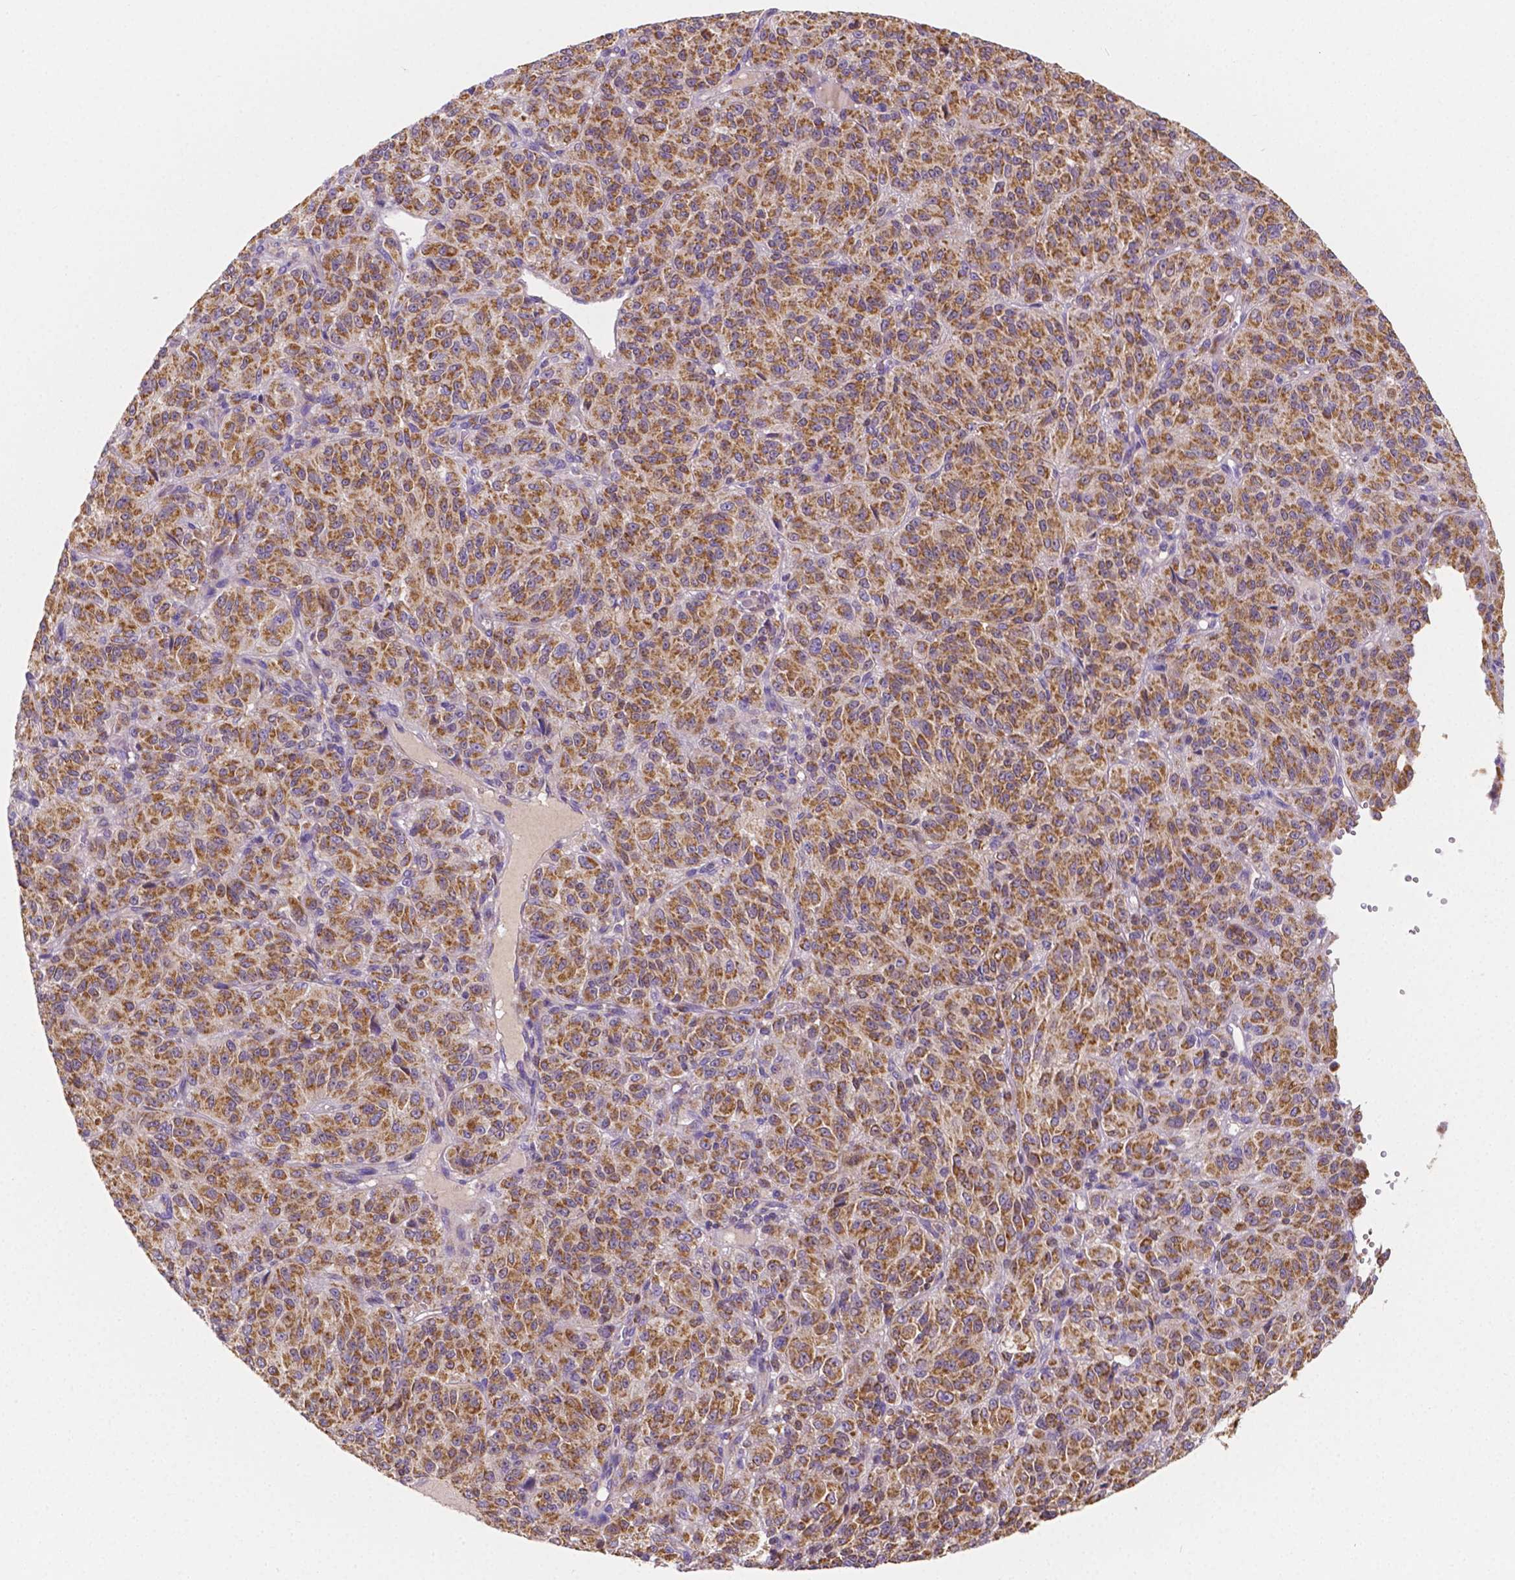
{"staining": {"intensity": "moderate", "quantity": ">75%", "location": "cytoplasmic/membranous"}, "tissue": "melanoma", "cell_type": "Tumor cells", "image_type": "cancer", "snomed": [{"axis": "morphology", "description": "Malignant melanoma, Metastatic site"}, {"axis": "topography", "description": "Brain"}], "caption": "DAB (3,3'-diaminobenzidine) immunohistochemical staining of malignant melanoma (metastatic site) reveals moderate cytoplasmic/membranous protein positivity in about >75% of tumor cells. Immunohistochemistry stains the protein in brown and the nuclei are stained blue.", "gene": "SGTB", "patient": {"sex": "female", "age": 56}}